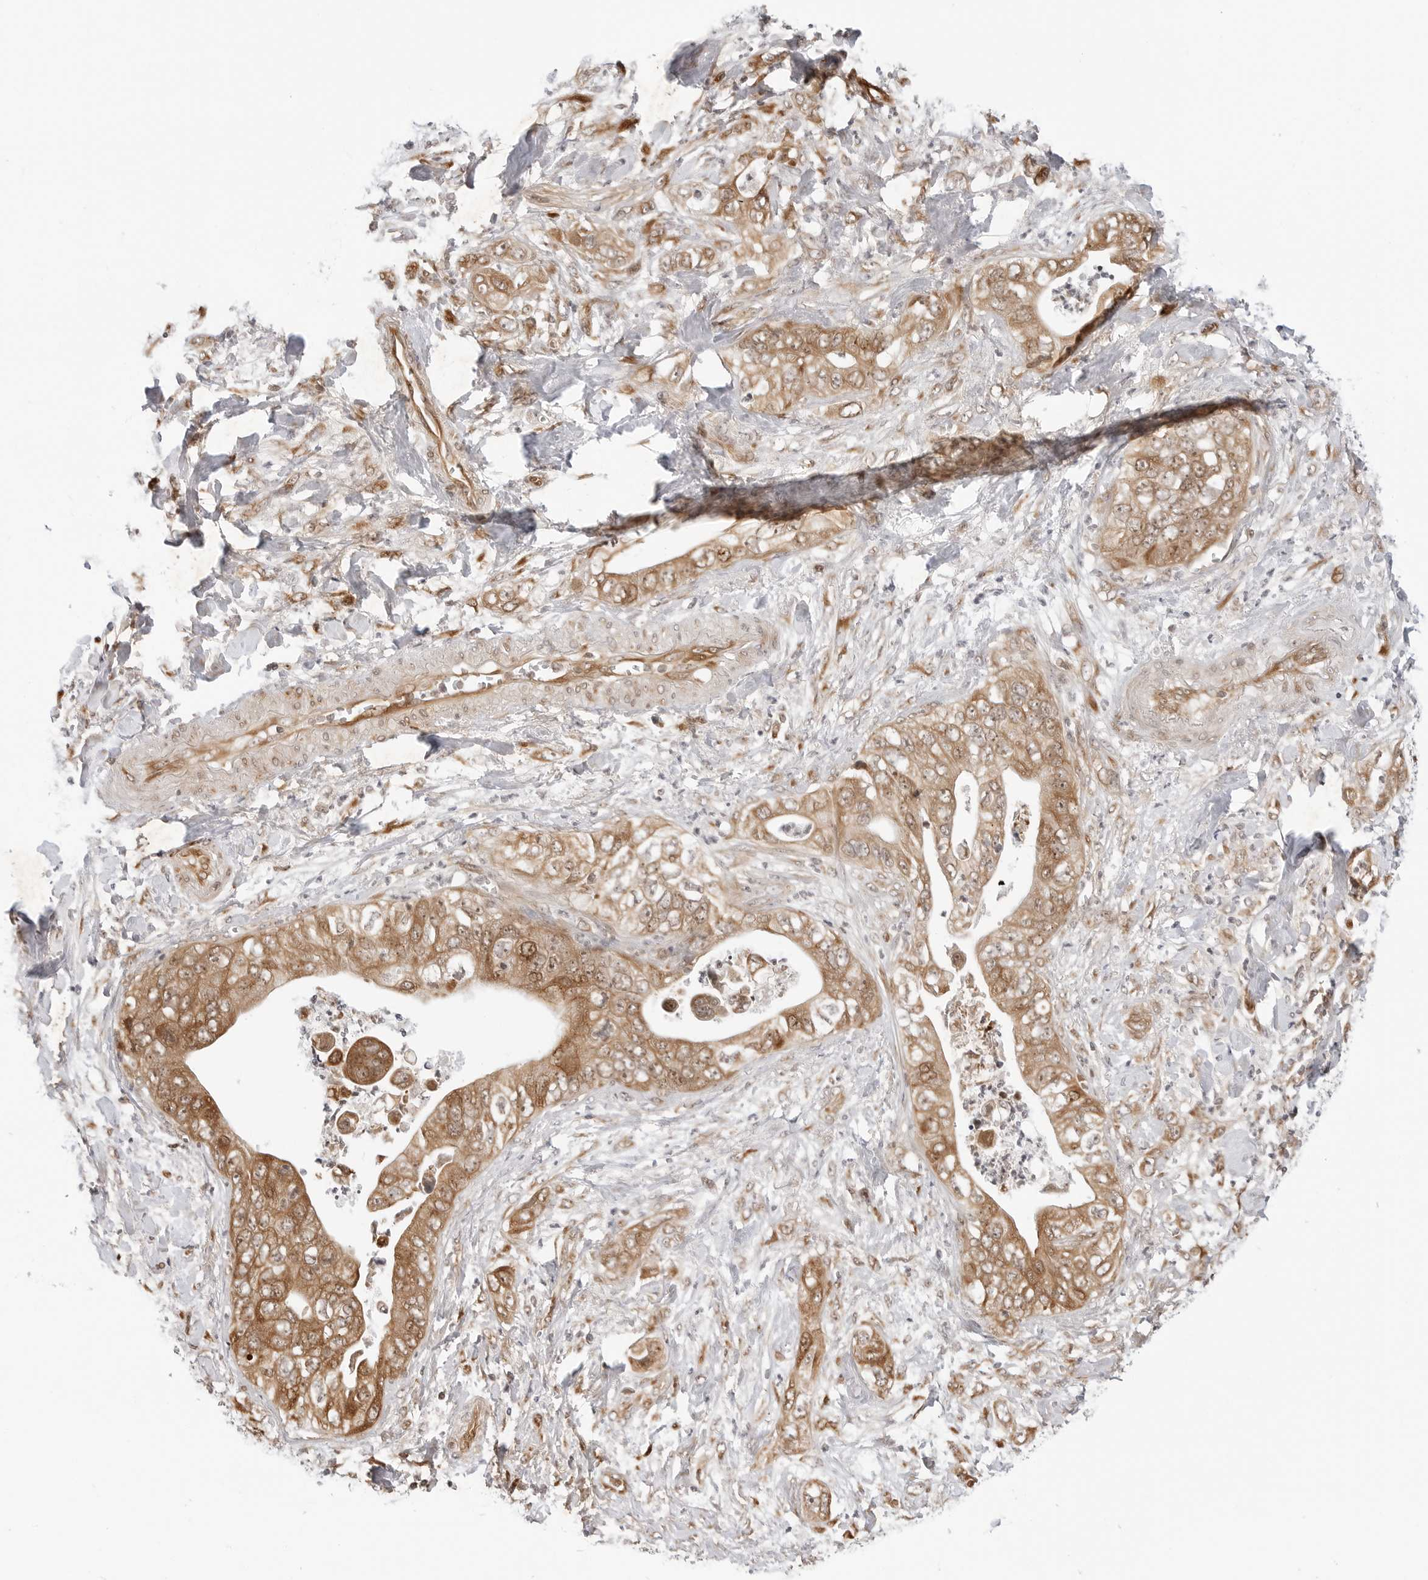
{"staining": {"intensity": "moderate", "quantity": ">75%", "location": "cytoplasmic/membranous,nuclear"}, "tissue": "pancreatic cancer", "cell_type": "Tumor cells", "image_type": "cancer", "snomed": [{"axis": "morphology", "description": "Adenocarcinoma, NOS"}, {"axis": "topography", "description": "Pancreas"}], "caption": "Approximately >75% of tumor cells in pancreatic cancer (adenocarcinoma) display moderate cytoplasmic/membranous and nuclear protein staining as visualized by brown immunohistochemical staining.", "gene": "TIPRL", "patient": {"sex": "female", "age": 78}}